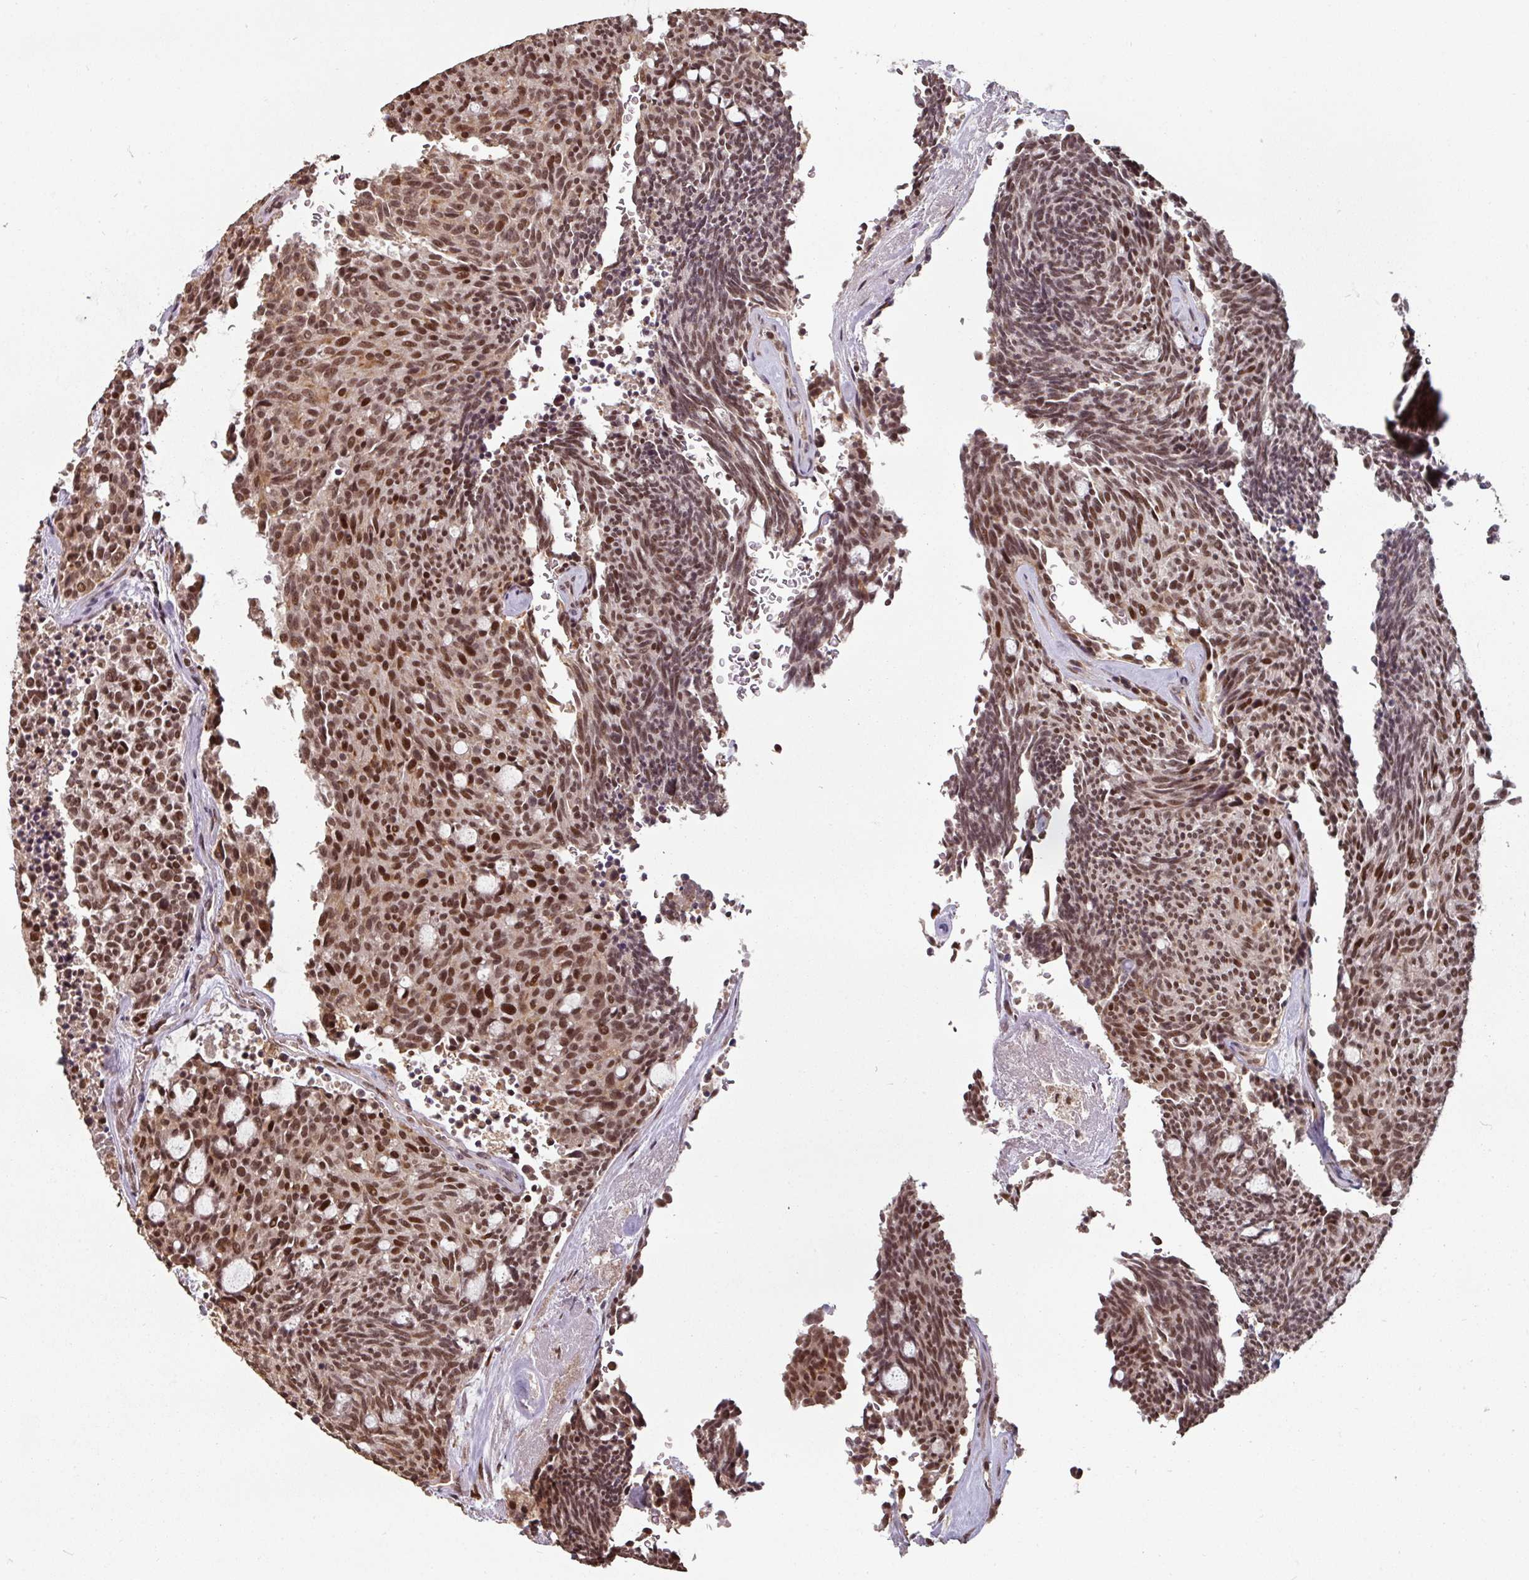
{"staining": {"intensity": "strong", "quantity": ">75%", "location": "cytoplasmic/membranous,nuclear"}, "tissue": "carcinoid", "cell_type": "Tumor cells", "image_type": "cancer", "snomed": [{"axis": "morphology", "description": "Carcinoid, malignant, NOS"}, {"axis": "topography", "description": "Pancreas"}], "caption": "Immunohistochemical staining of human malignant carcinoid demonstrates high levels of strong cytoplasmic/membranous and nuclear protein positivity in approximately >75% of tumor cells.", "gene": "POLD1", "patient": {"sex": "female", "age": 54}}